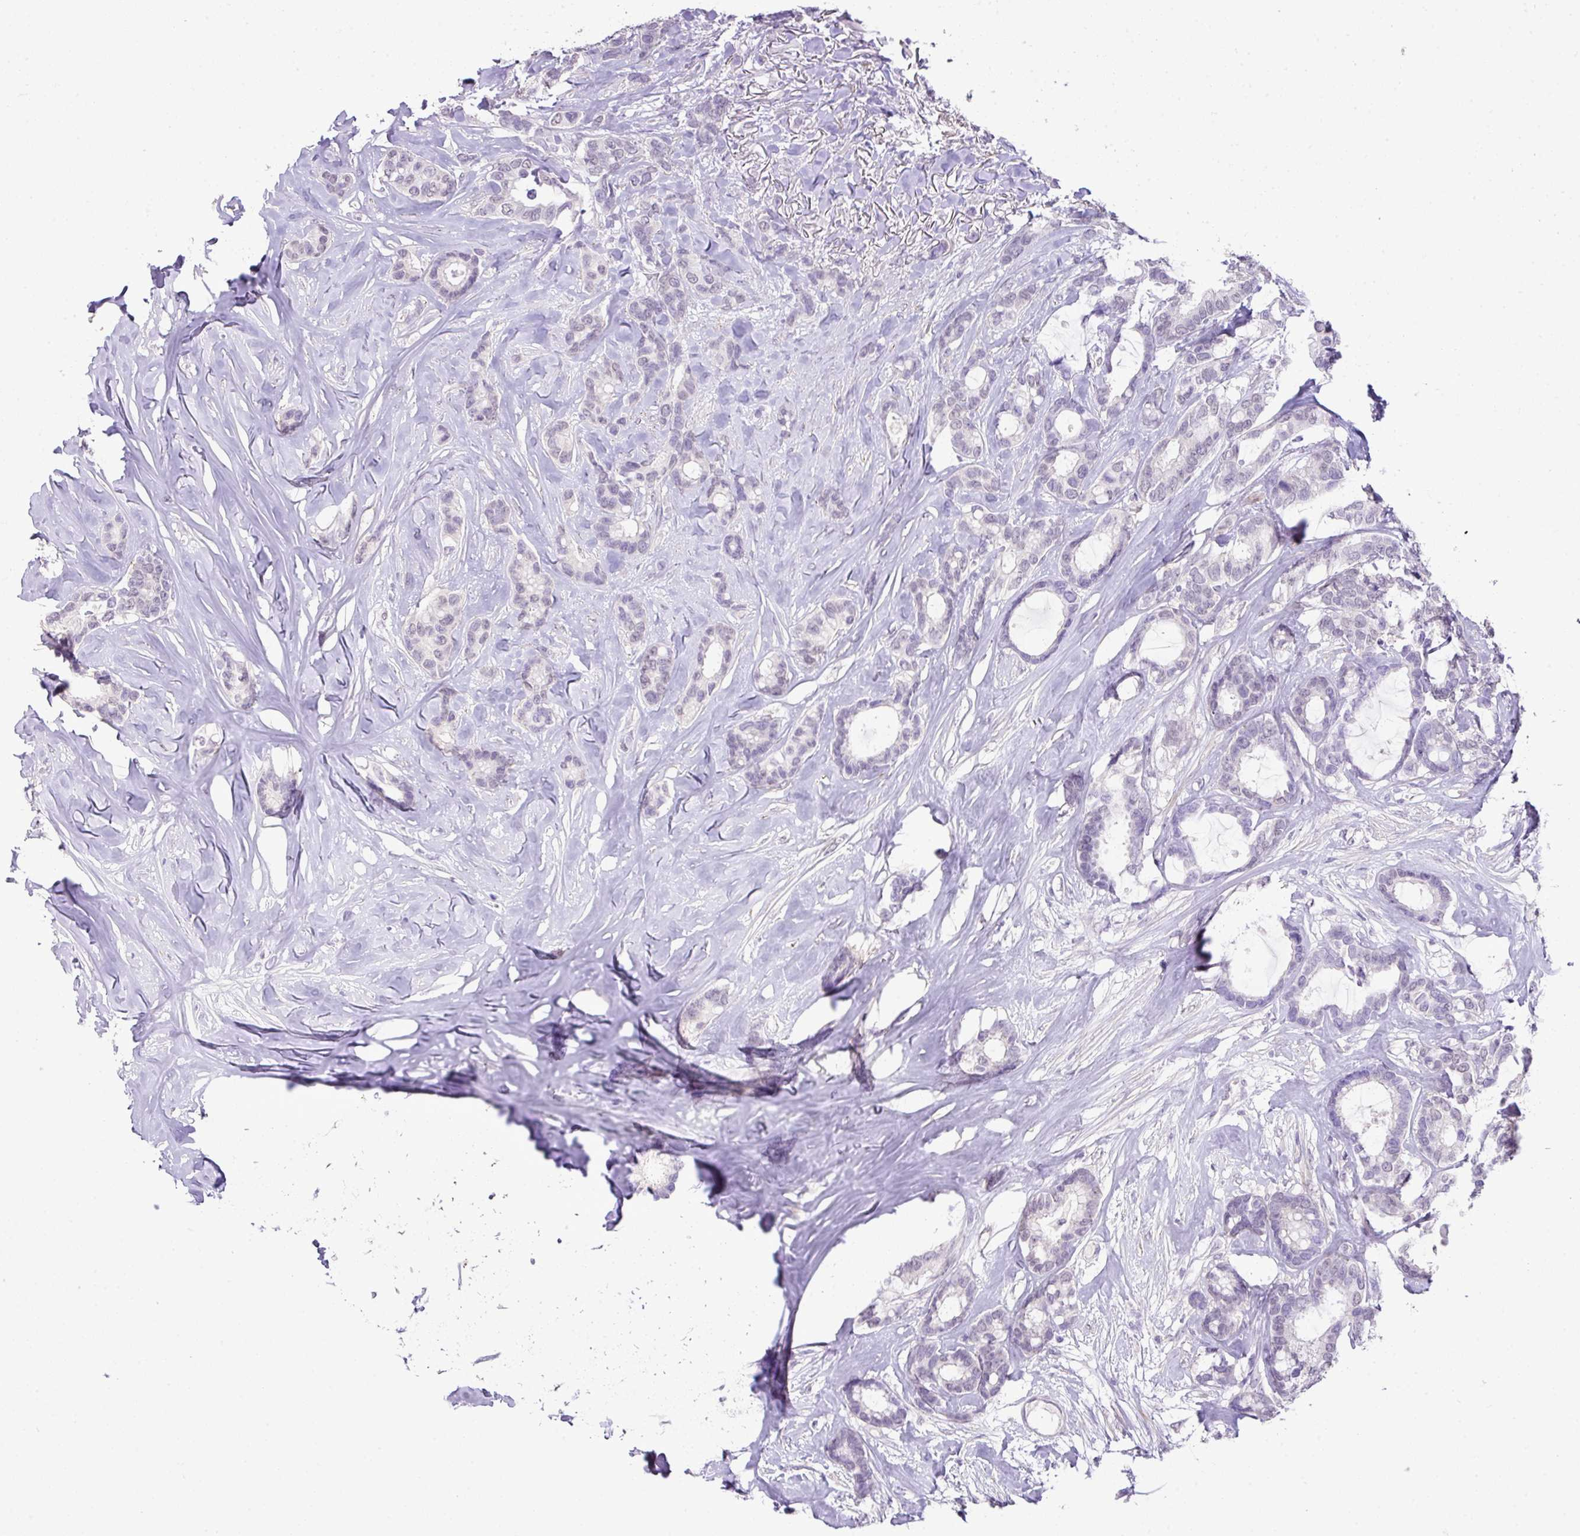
{"staining": {"intensity": "negative", "quantity": "none", "location": "none"}, "tissue": "breast cancer", "cell_type": "Tumor cells", "image_type": "cancer", "snomed": [{"axis": "morphology", "description": "Duct carcinoma"}, {"axis": "topography", "description": "Breast"}], "caption": "Breast cancer (infiltrating ductal carcinoma) stained for a protein using immunohistochemistry demonstrates no expression tumor cells.", "gene": "DIP2A", "patient": {"sex": "female", "age": 87}}